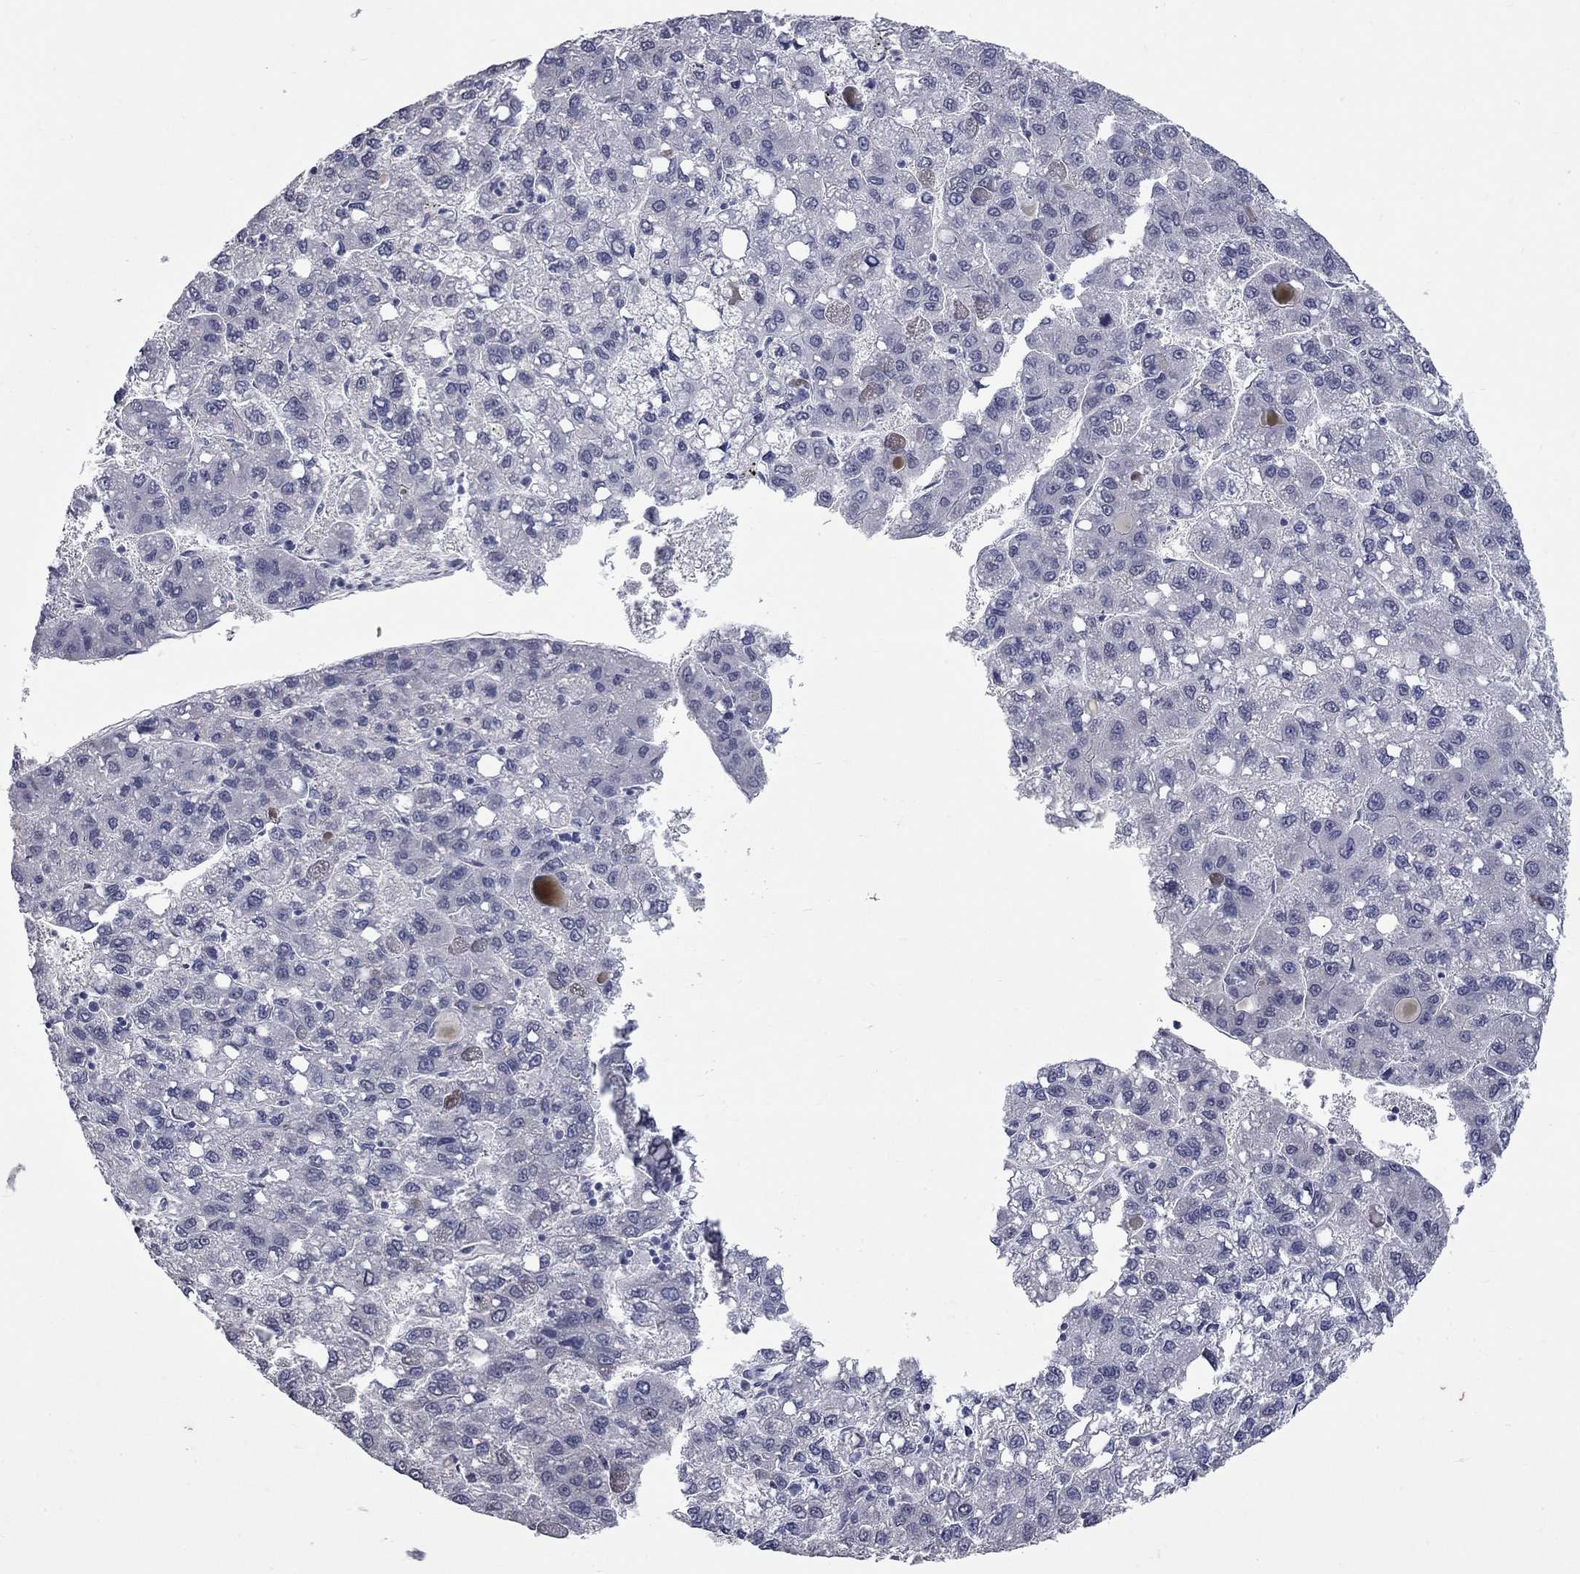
{"staining": {"intensity": "negative", "quantity": "none", "location": "none"}, "tissue": "liver cancer", "cell_type": "Tumor cells", "image_type": "cancer", "snomed": [{"axis": "morphology", "description": "Carcinoma, Hepatocellular, NOS"}, {"axis": "topography", "description": "Liver"}], "caption": "This micrograph is of hepatocellular carcinoma (liver) stained with IHC to label a protein in brown with the nuclei are counter-stained blue. There is no positivity in tumor cells. (Brightfield microscopy of DAB (3,3'-diaminobenzidine) immunohistochemistry at high magnification).", "gene": "ZNF154", "patient": {"sex": "female", "age": 82}}